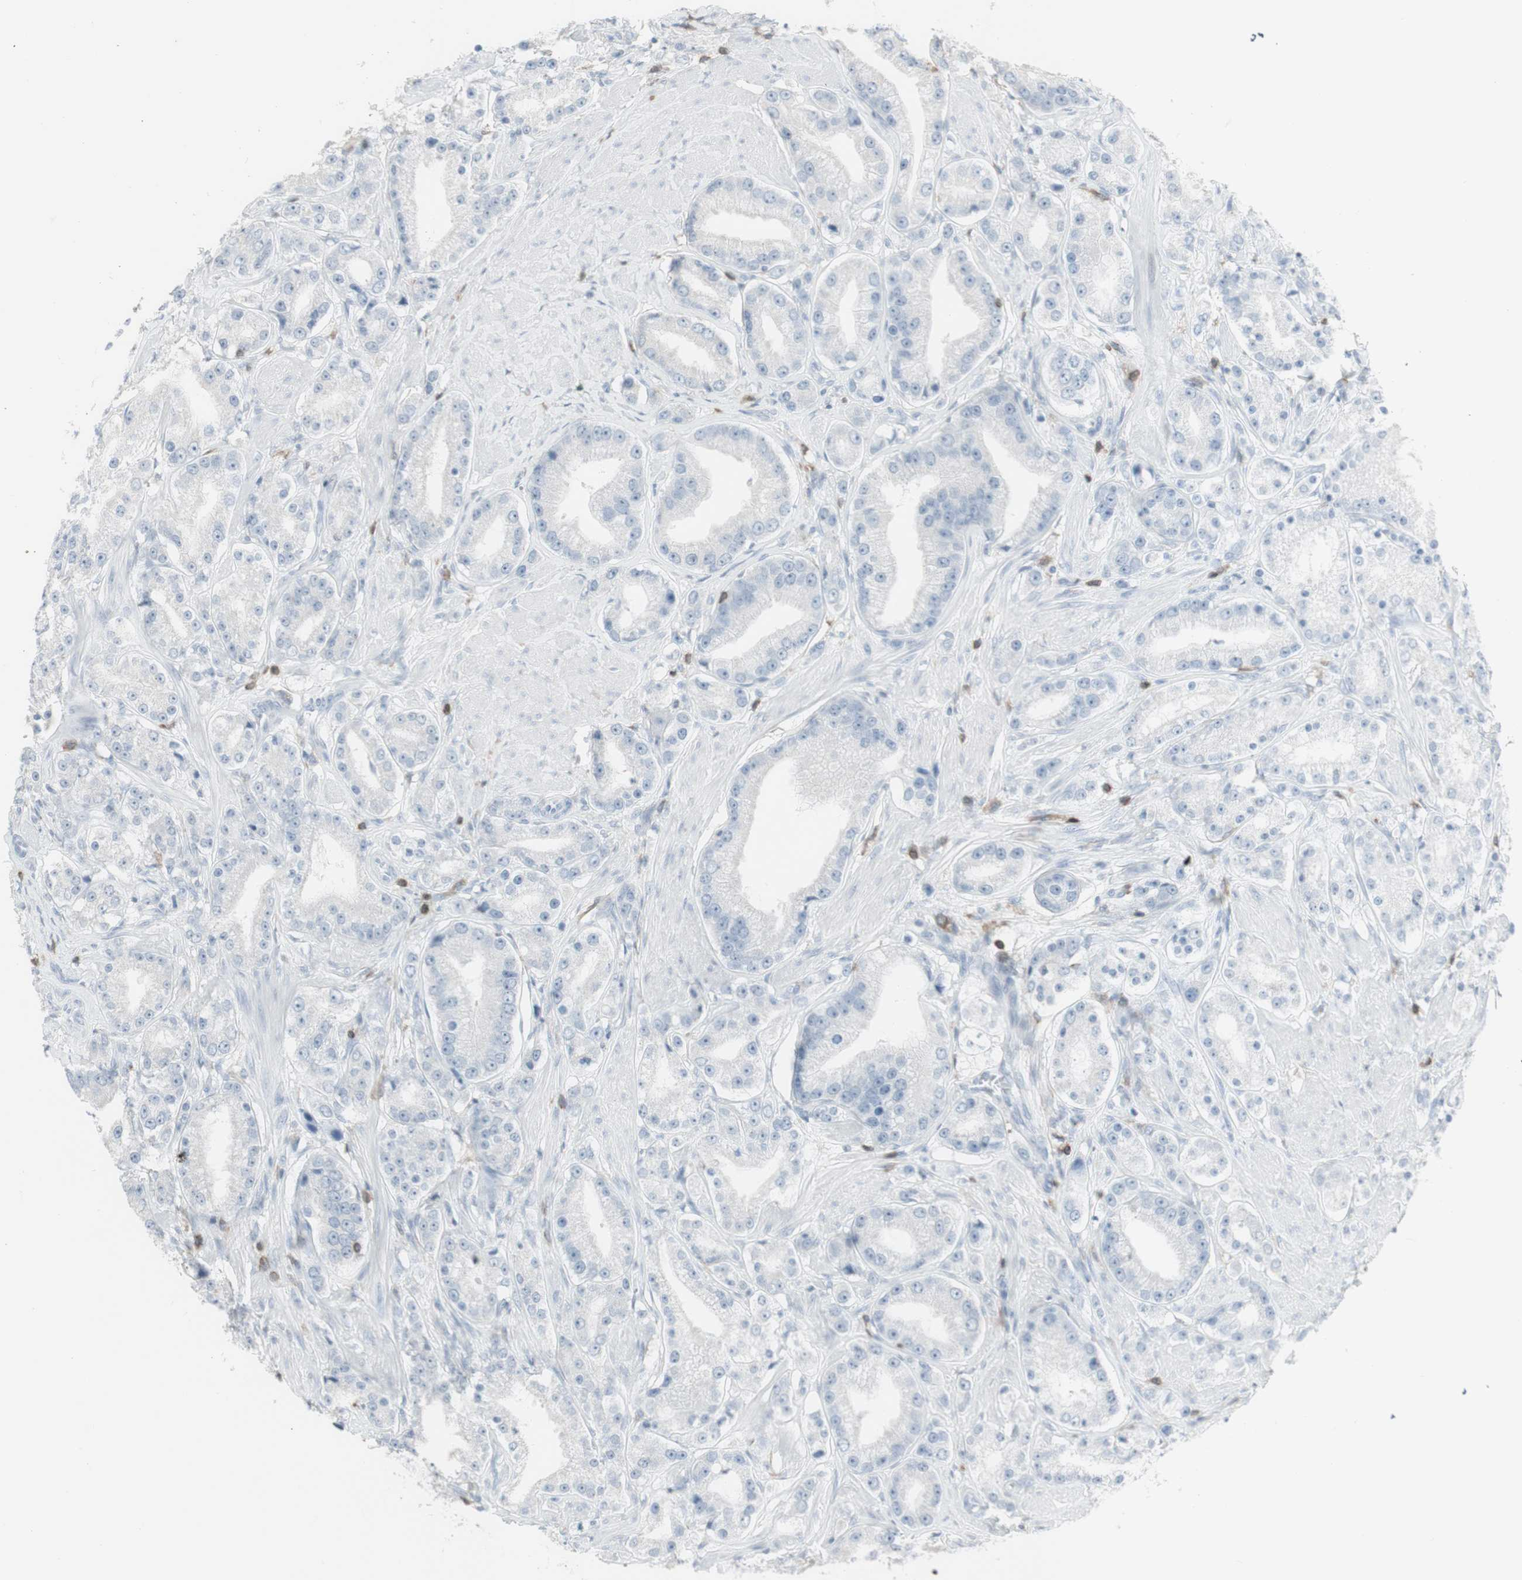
{"staining": {"intensity": "negative", "quantity": "none", "location": "none"}, "tissue": "prostate cancer", "cell_type": "Tumor cells", "image_type": "cancer", "snomed": [{"axis": "morphology", "description": "Adenocarcinoma, Low grade"}, {"axis": "topography", "description": "Prostate"}], "caption": "Immunohistochemical staining of human prostate cancer reveals no significant staining in tumor cells. (DAB immunohistochemistry (IHC), high magnification).", "gene": "NRG1", "patient": {"sex": "male", "age": 63}}